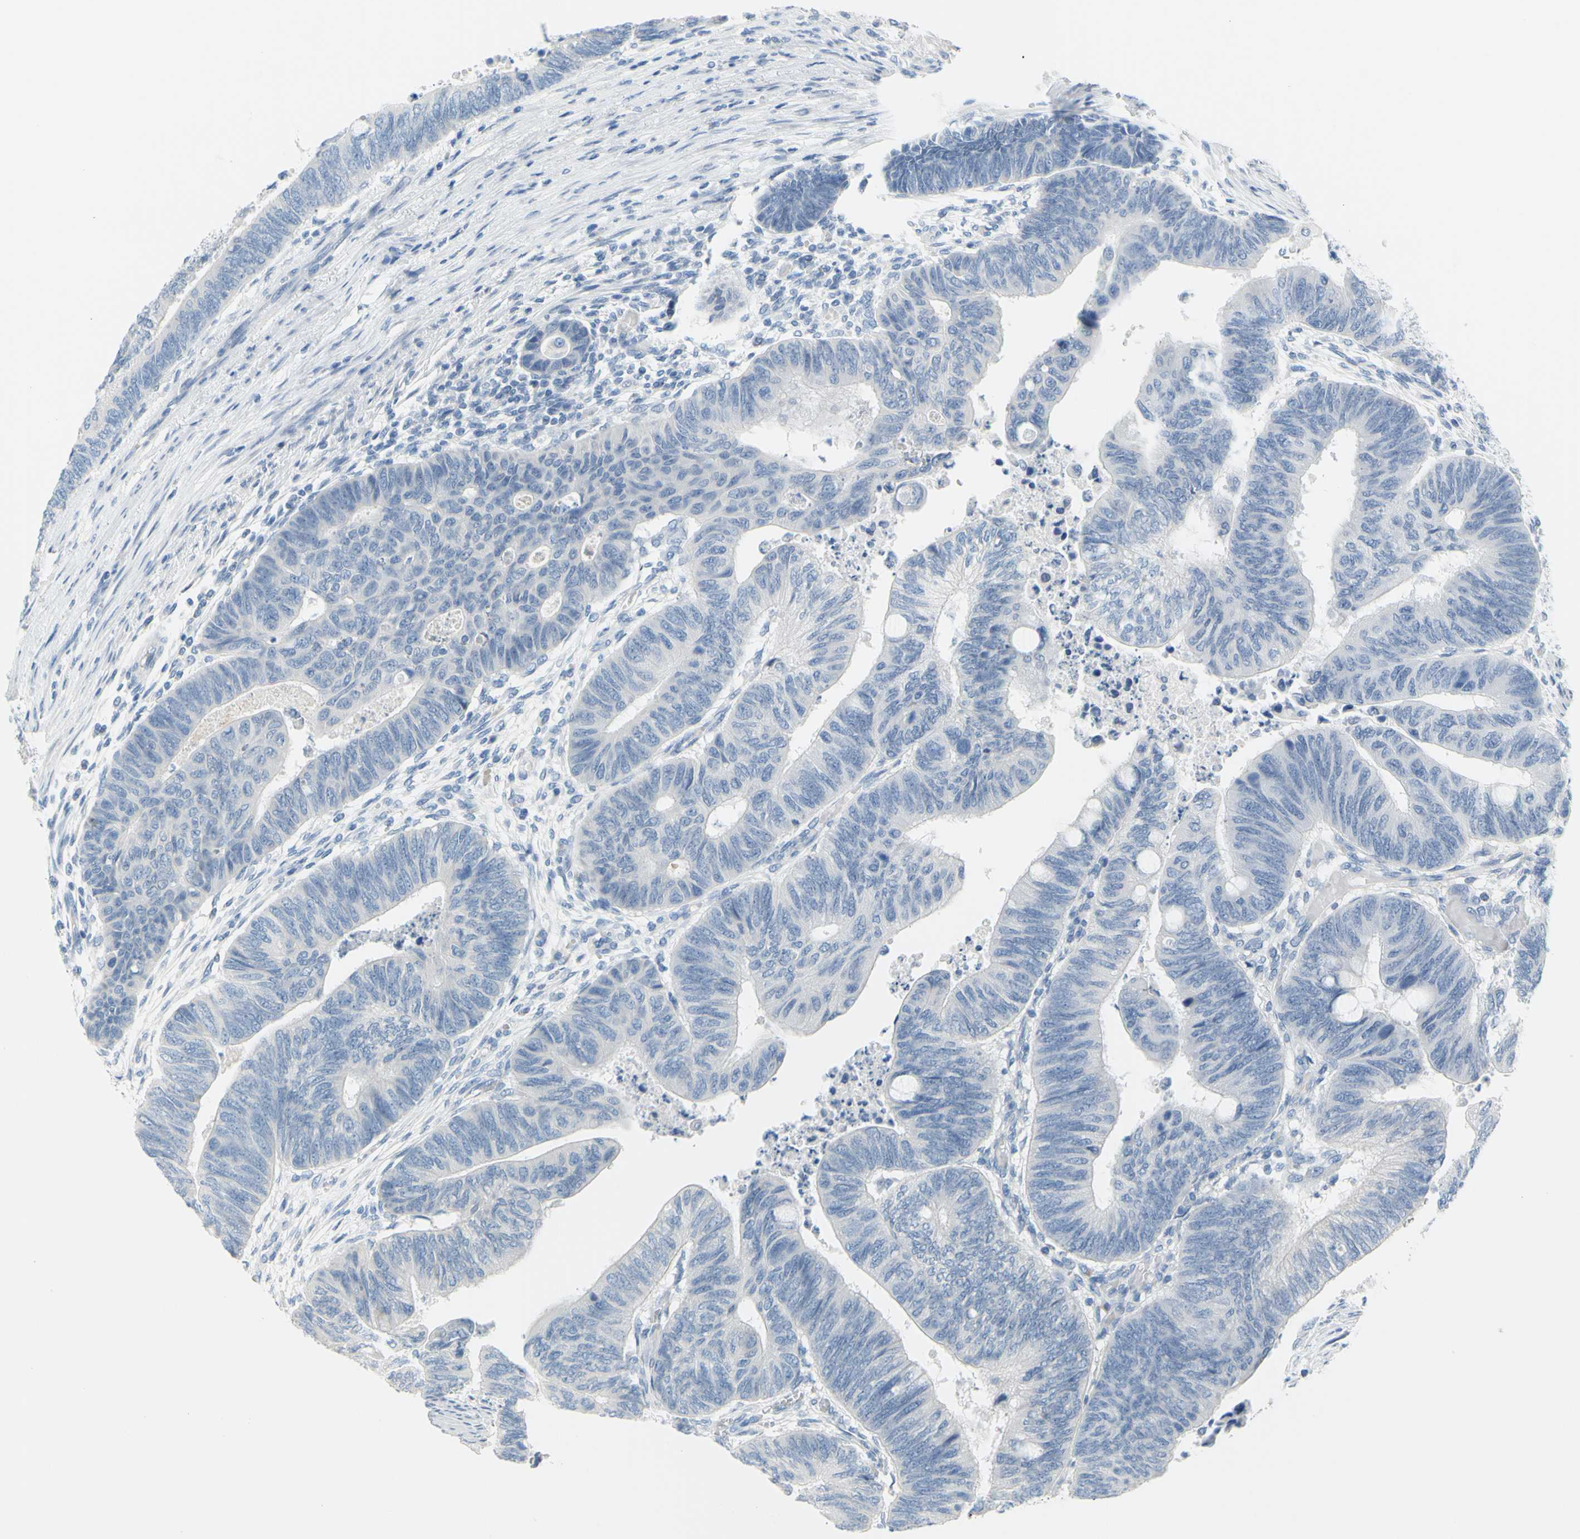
{"staining": {"intensity": "negative", "quantity": "none", "location": "none"}, "tissue": "colorectal cancer", "cell_type": "Tumor cells", "image_type": "cancer", "snomed": [{"axis": "morphology", "description": "Normal tissue, NOS"}, {"axis": "morphology", "description": "Adenocarcinoma, NOS"}, {"axis": "topography", "description": "Rectum"}, {"axis": "topography", "description": "Peripheral nerve tissue"}], "caption": "Immunohistochemistry photomicrograph of human colorectal adenocarcinoma stained for a protein (brown), which shows no staining in tumor cells.", "gene": "DCT", "patient": {"sex": "male", "age": 92}}